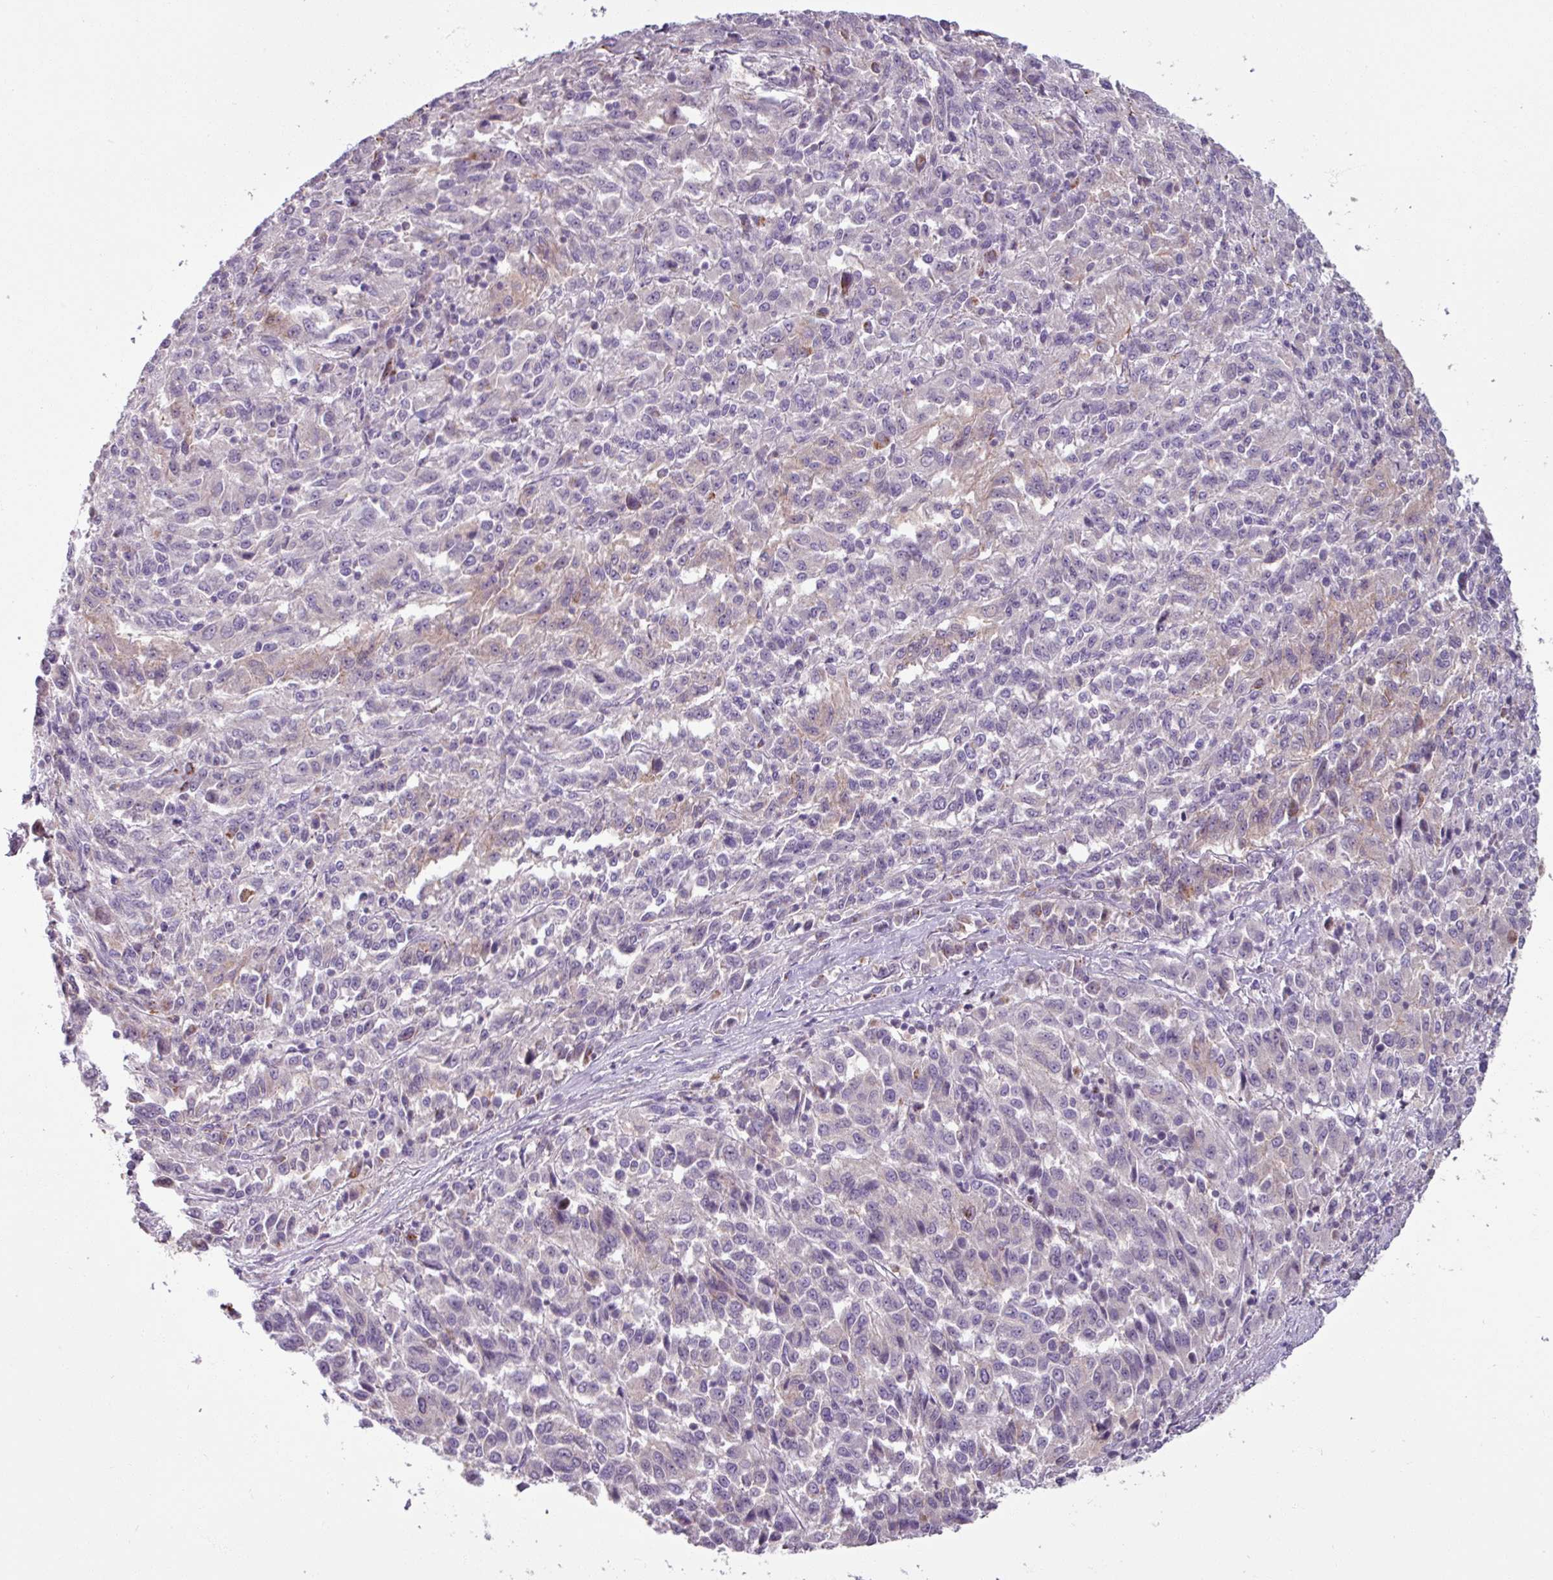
{"staining": {"intensity": "negative", "quantity": "none", "location": "none"}, "tissue": "melanoma", "cell_type": "Tumor cells", "image_type": "cancer", "snomed": [{"axis": "morphology", "description": "Malignant melanoma, Metastatic site"}, {"axis": "topography", "description": "Lung"}], "caption": "This histopathology image is of malignant melanoma (metastatic site) stained with immunohistochemistry to label a protein in brown with the nuclei are counter-stained blue. There is no staining in tumor cells.", "gene": "PNMA6A", "patient": {"sex": "male", "age": 64}}